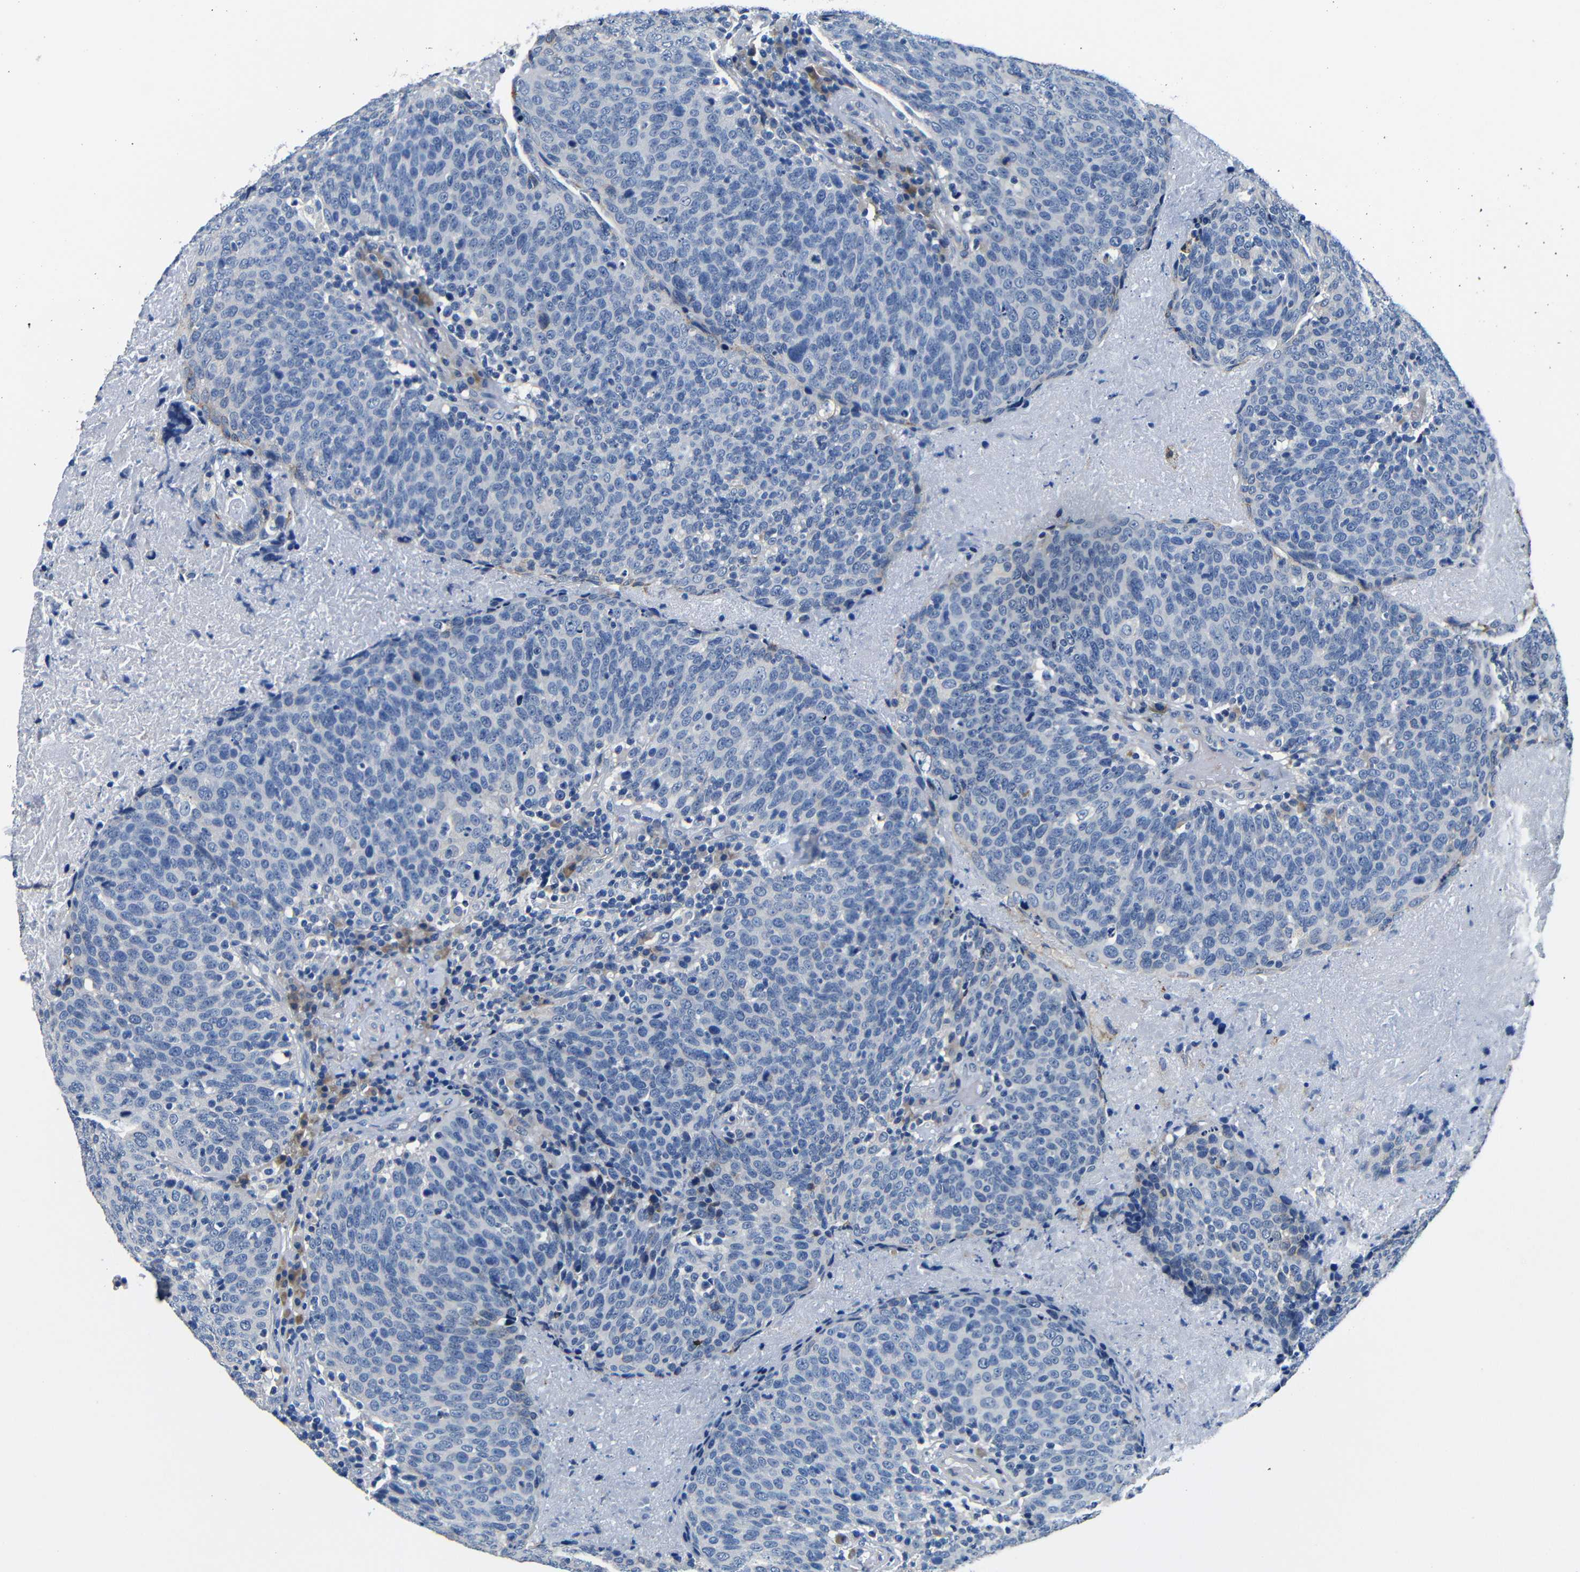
{"staining": {"intensity": "negative", "quantity": "none", "location": "none"}, "tissue": "head and neck cancer", "cell_type": "Tumor cells", "image_type": "cancer", "snomed": [{"axis": "morphology", "description": "Squamous cell carcinoma, NOS"}, {"axis": "morphology", "description": "Squamous cell carcinoma, metastatic, NOS"}, {"axis": "topography", "description": "Lymph node"}, {"axis": "topography", "description": "Head-Neck"}], "caption": "Head and neck metastatic squamous cell carcinoma was stained to show a protein in brown. There is no significant staining in tumor cells.", "gene": "TNFAIP1", "patient": {"sex": "male", "age": 62}}